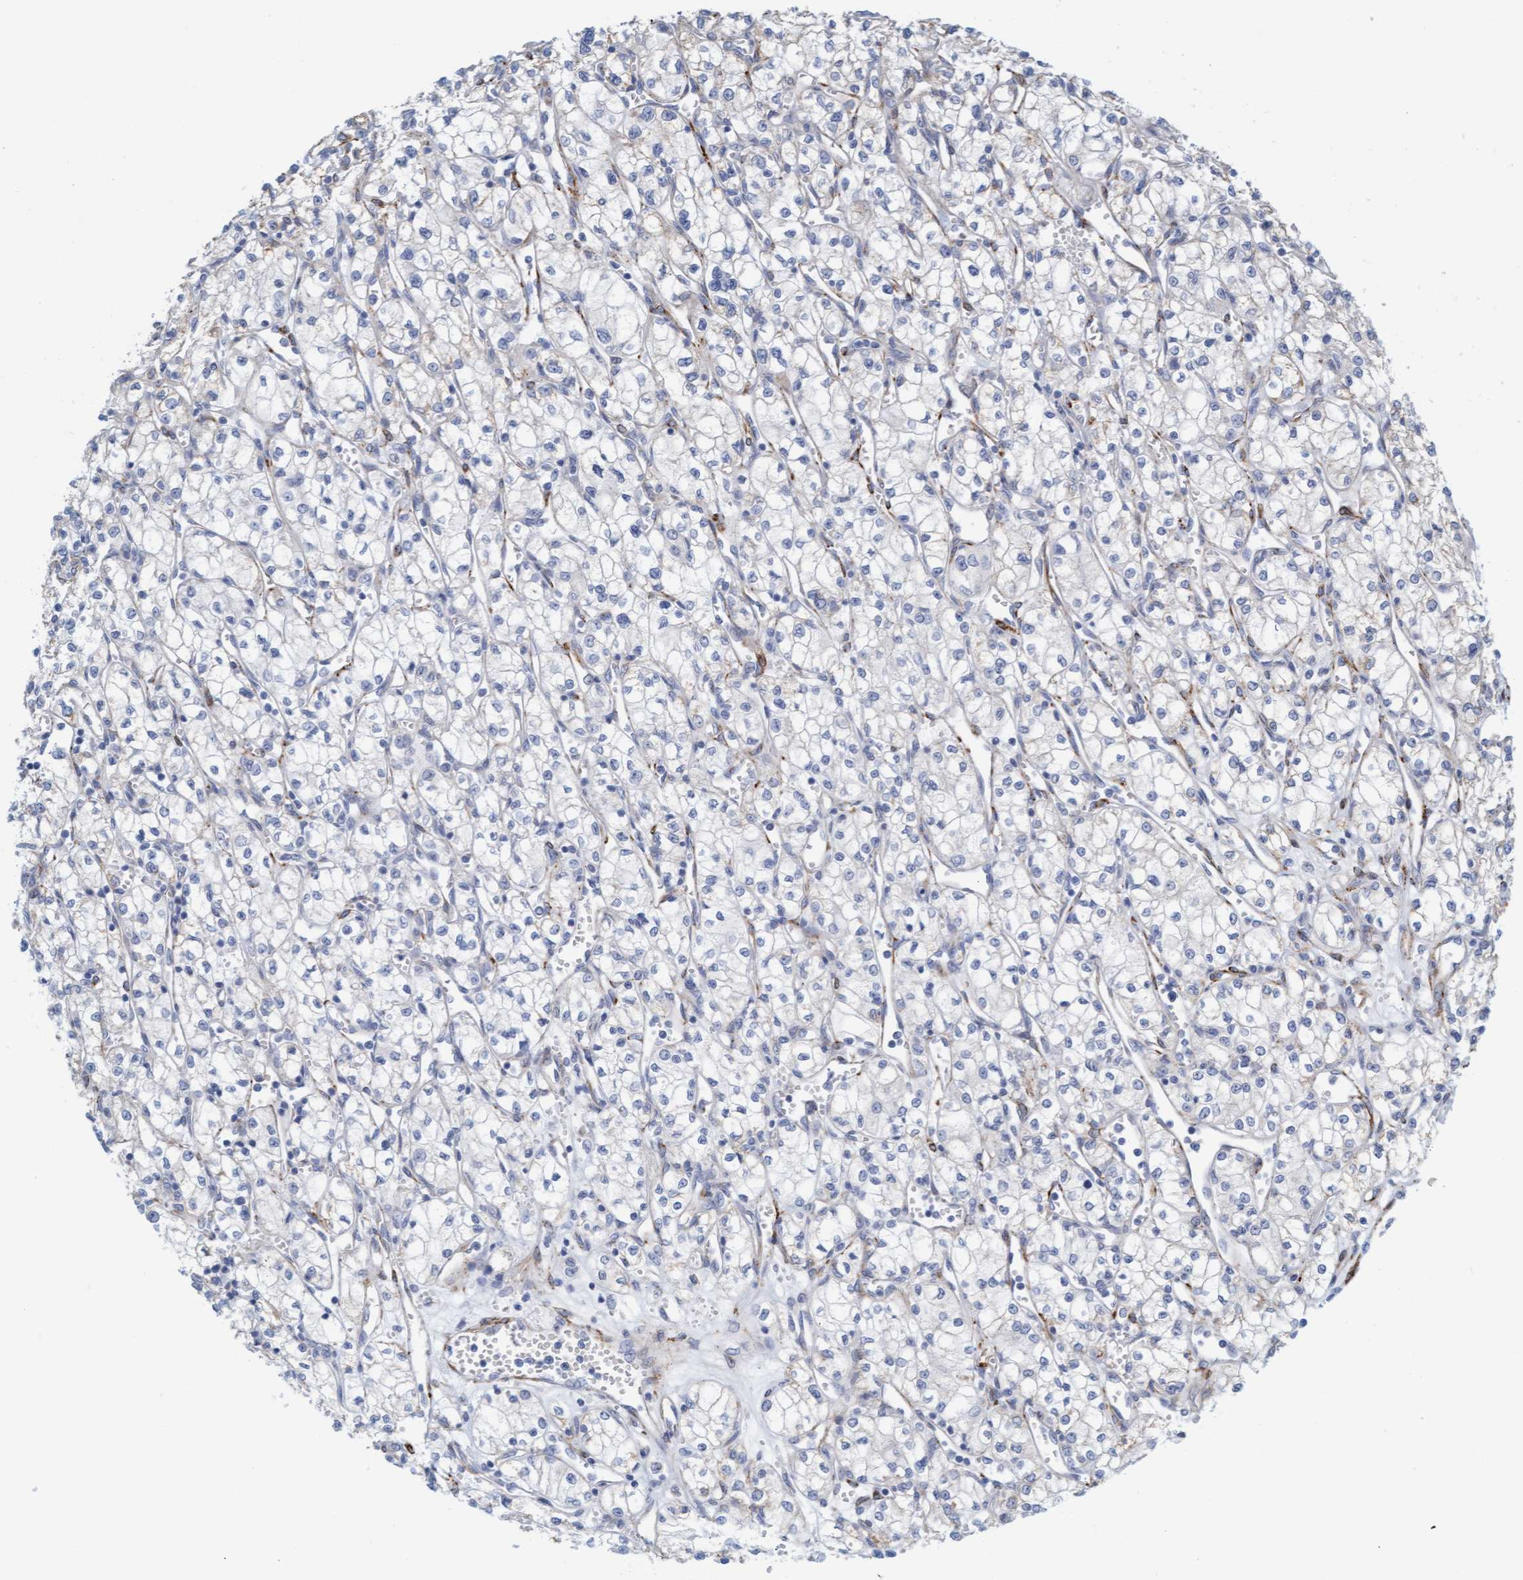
{"staining": {"intensity": "negative", "quantity": "none", "location": "none"}, "tissue": "renal cancer", "cell_type": "Tumor cells", "image_type": "cancer", "snomed": [{"axis": "morphology", "description": "Adenocarcinoma, NOS"}, {"axis": "topography", "description": "Kidney"}], "caption": "The immunohistochemistry micrograph has no significant positivity in tumor cells of renal adenocarcinoma tissue.", "gene": "MAP1B", "patient": {"sex": "male", "age": 59}}